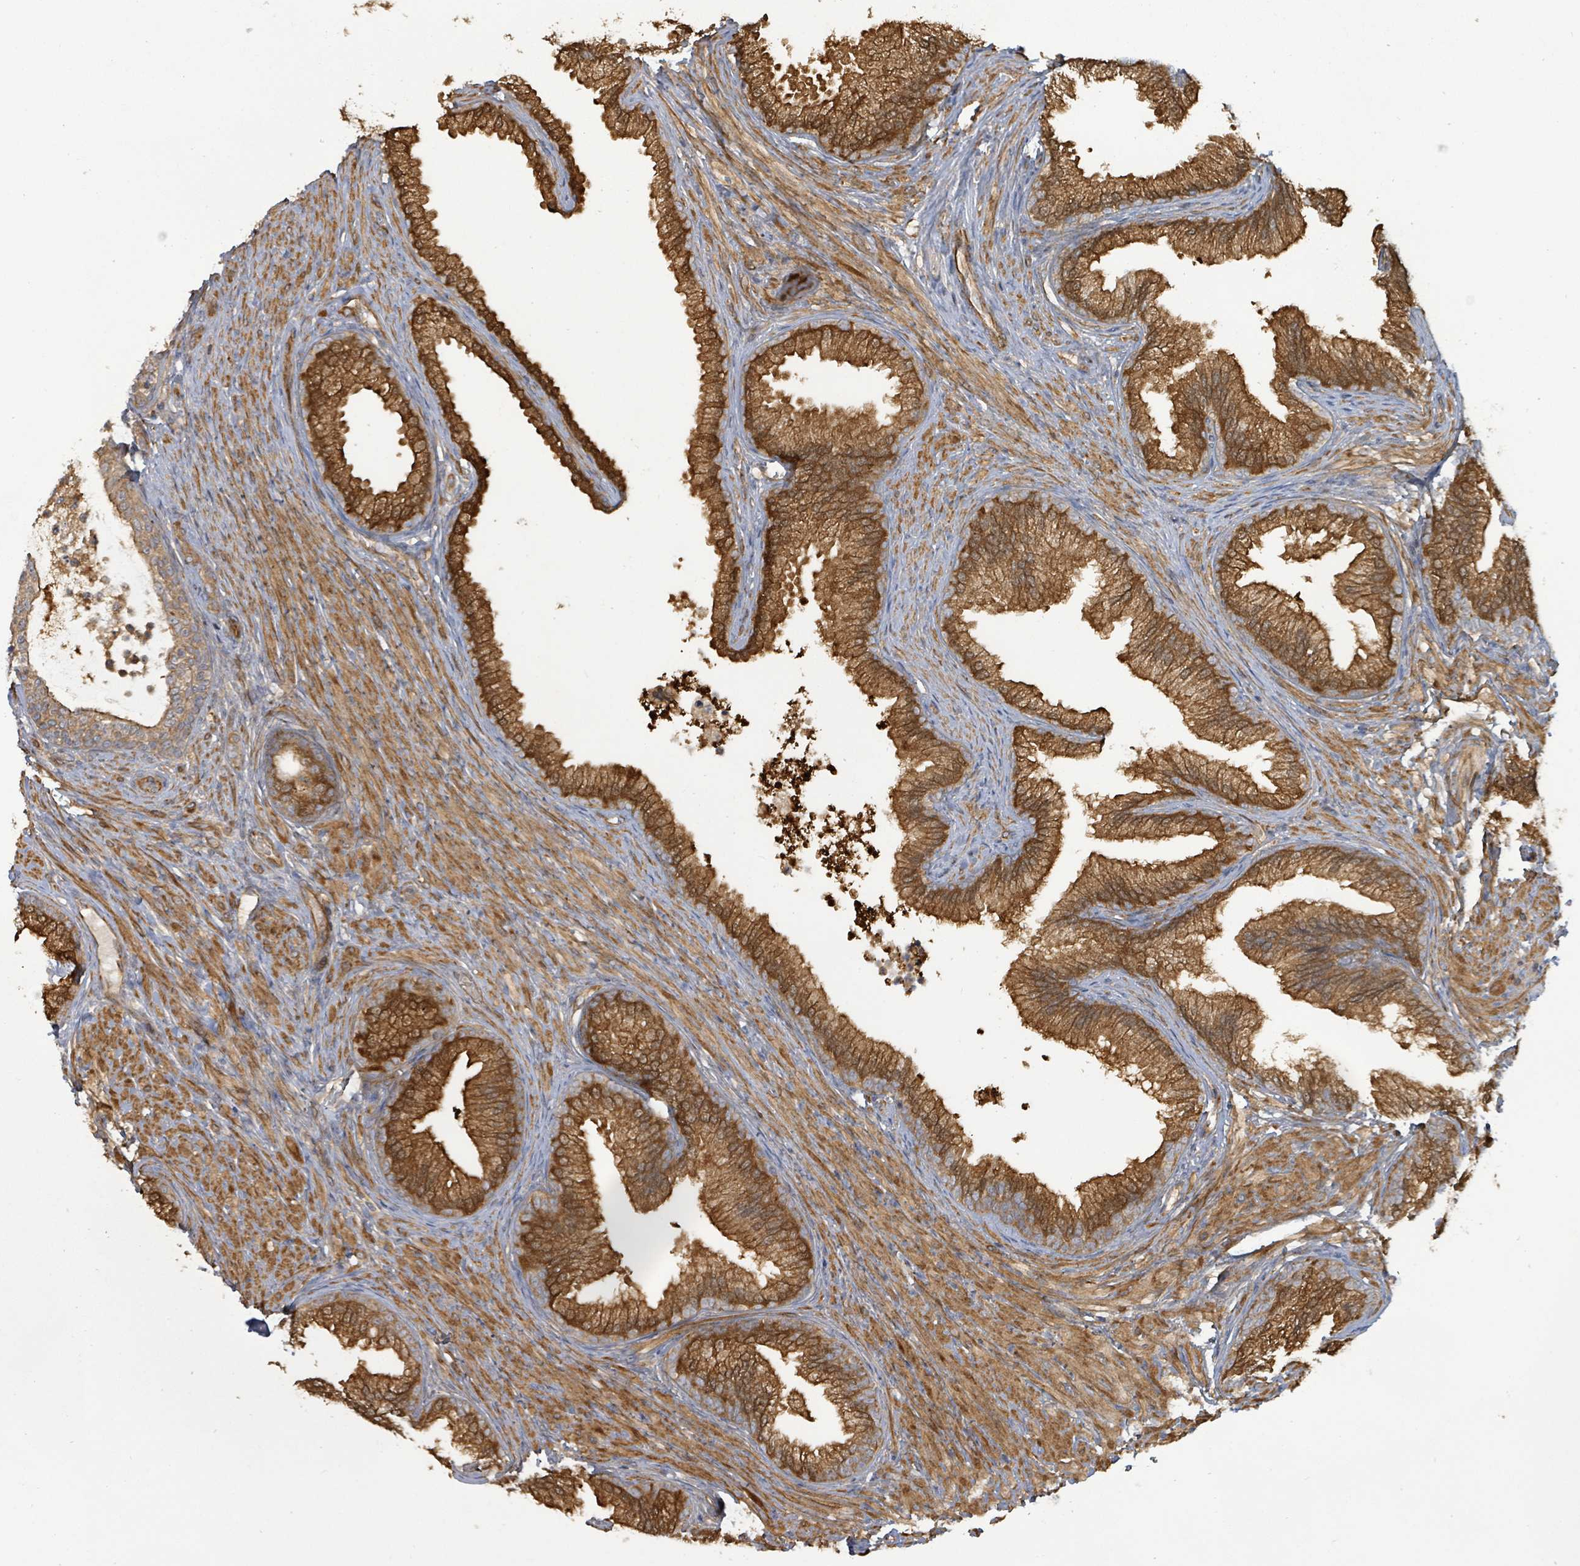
{"staining": {"intensity": "strong", "quantity": ">75%", "location": "cytoplasmic/membranous"}, "tissue": "prostate", "cell_type": "Glandular cells", "image_type": "normal", "snomed": [{"axis": "morphology", "description": "Normal tissue, NOS"}, {"axis": "topography", "description": "Prostate"}], "caption": "An image of human prostate stained for a protein demonstrates strong cytoplasmic/membranous brown staining in glandular cells.", "gene": "KBTBD11", "patient": {"sex": "male", "age": 76}}